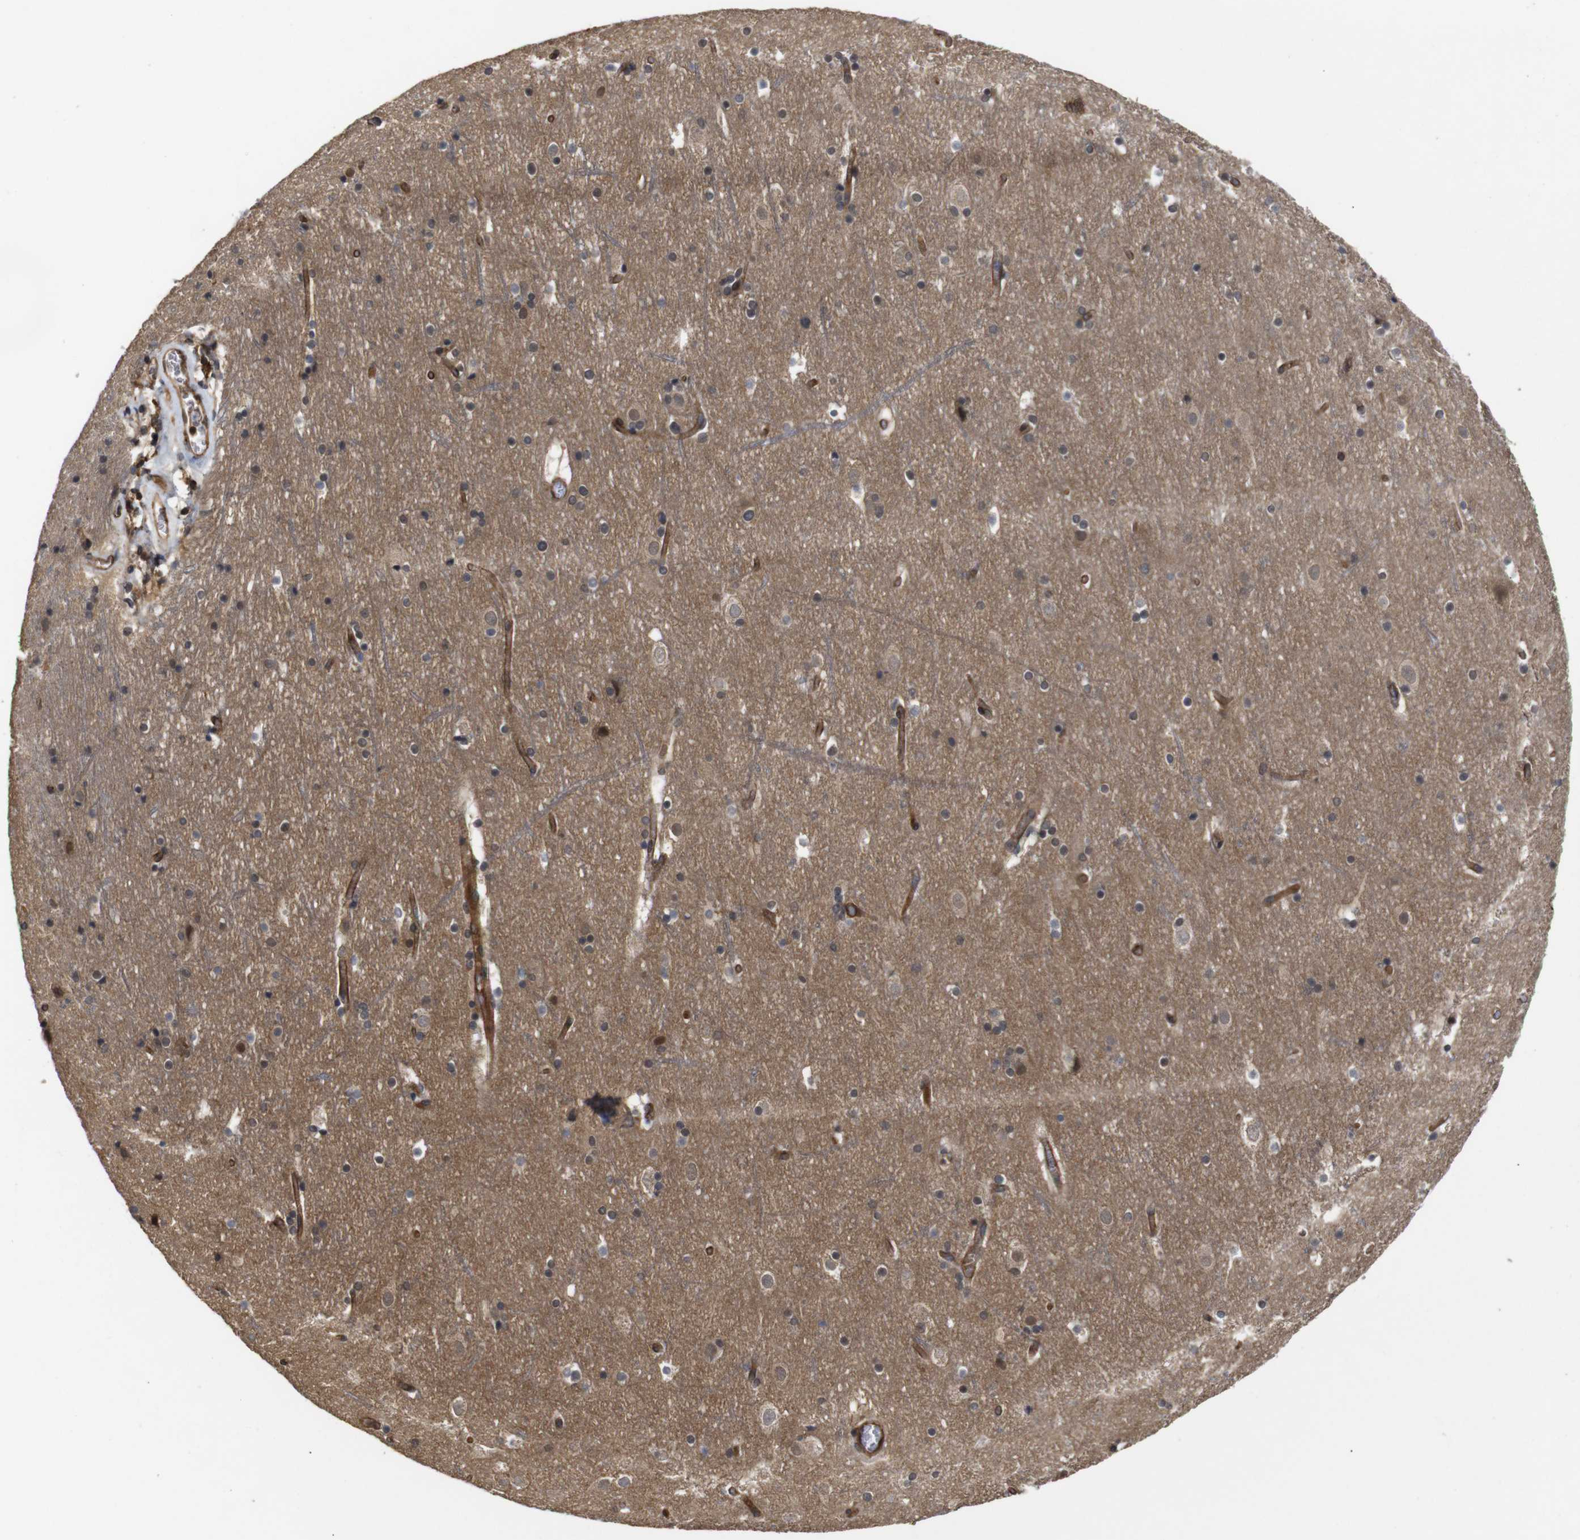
{"staining": {"intensity": "strong", "quantity": ">75%", "location": "cytoplasmic/membranous"}, "tissue": "cerebral cortex", "cell_type": "Endothelial cells", "image_type": "normal", "snomed": [{"axis": "morphology", "description": "Normal tissue, NOS"}, {"axis": "topography", "description": "Cerebral cortex"}], "caption": "IHC of normal human cerebral cortex demonstrates high levels of strong cytoplasmic/membranous positivity in approximately >75% of endothelial cells.", "gene": "NANOS1", "patient": {"sex": "male", "age": 45}}